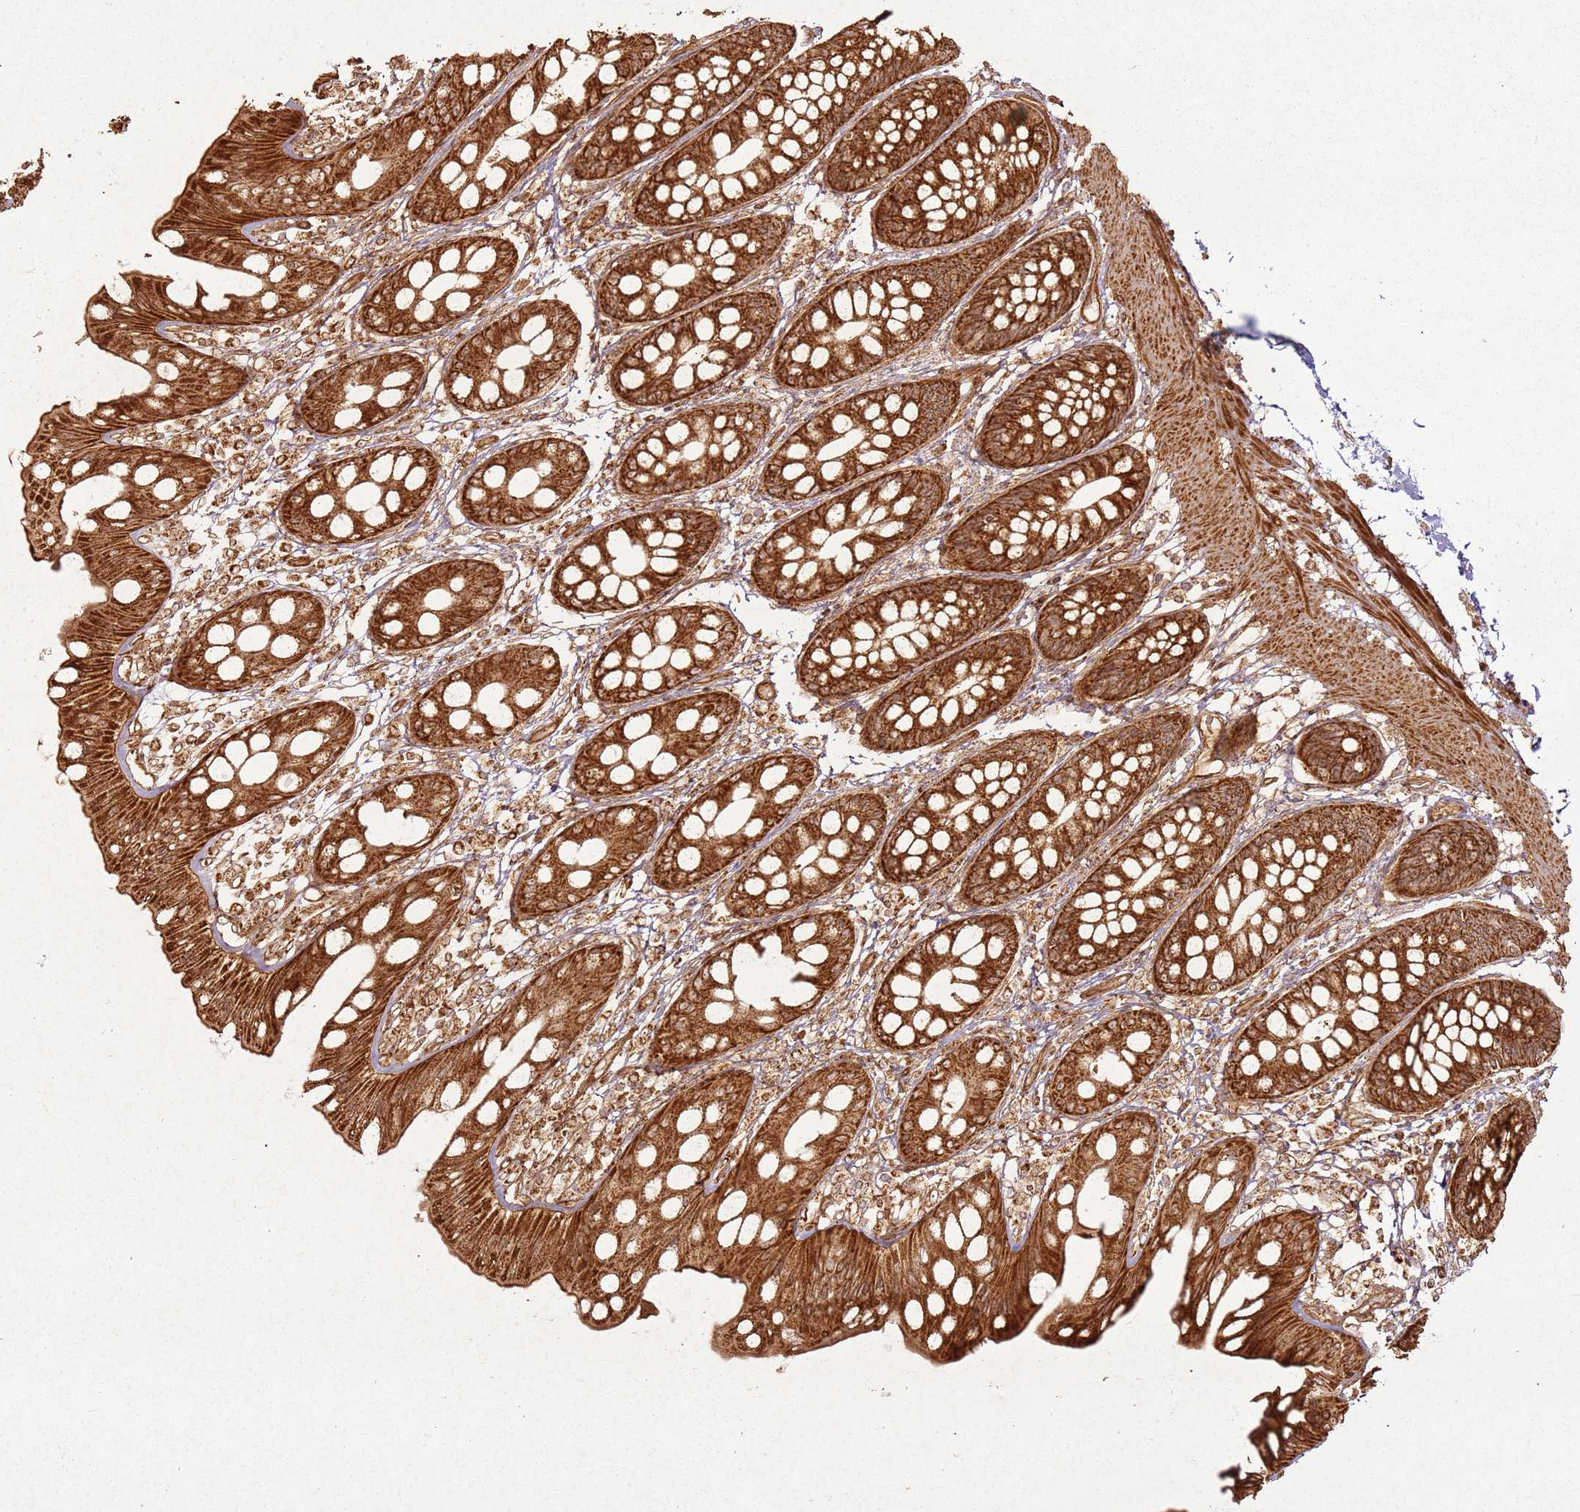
{"staining": {"intensity": "strong", "quantity": ">75%", "location": "cytoplasmic/membranous"}, "tissue": "rectum", "cell_type": "Glandular cells", "image_type": "normal", "snomed": [{"axis": "morphology", "description": "Normal tissue, NOS"}, {"axis": "topography", "description": "Rectum"}], "caption": "A brown stain shows strong cytoplasmic/membranous expression of a protein in glandular cells of normal human rectum. Using DAB (brown) and hematoxylin (blue) stains, captured at high magnification using brightfield microscopy.", "gene": "MRPS6", "patient": {"sex": "female", "age": 65}}